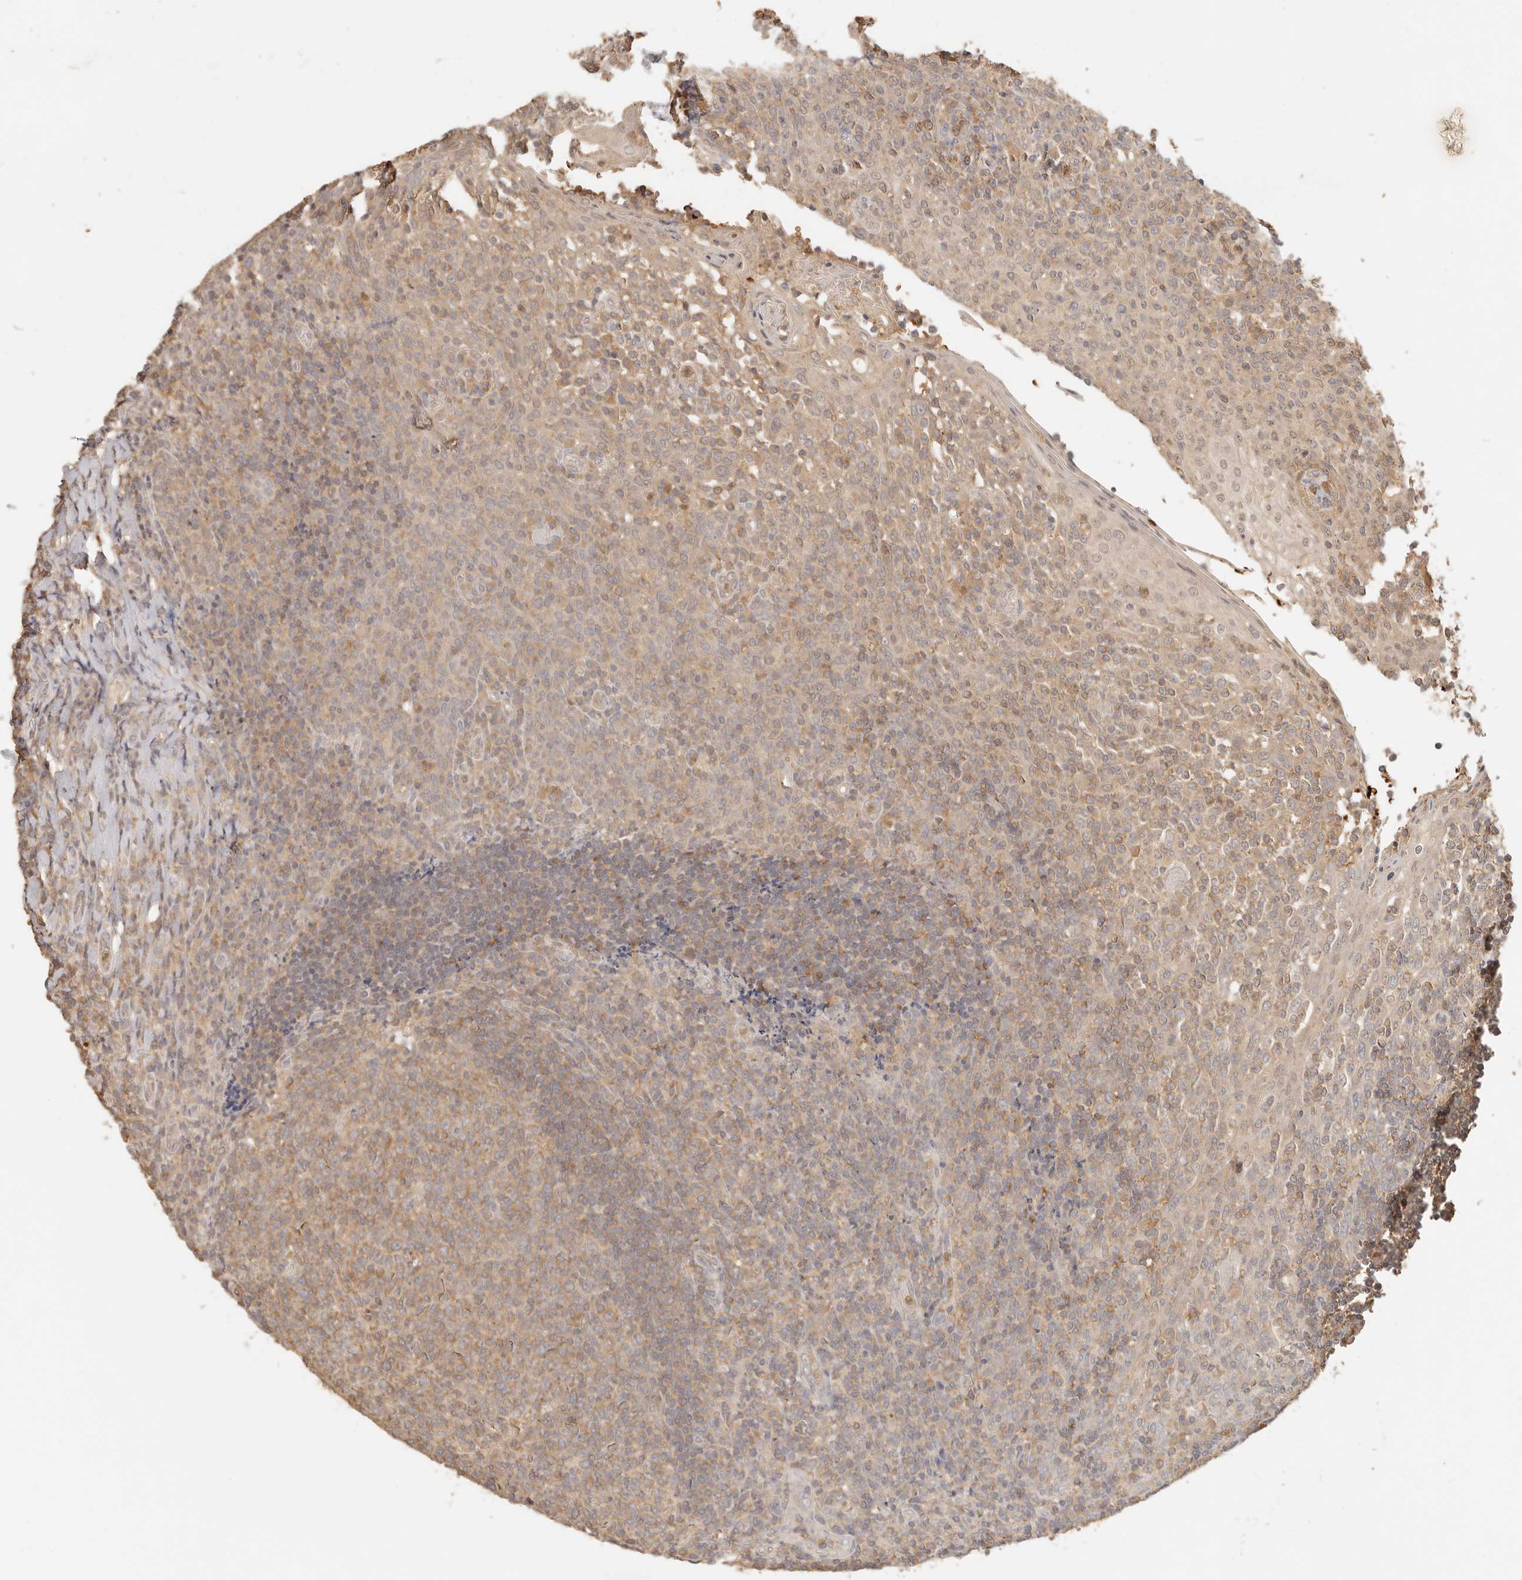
{"staining": {"intensity": "moderate", "quantity": "25%-75%", "location": "cytoplasmic/membranous"}, "tissue": "tonsil", "cell_type": "Germinal center cells", "image_type": "normal", "snomed": [{"axis": "morphology", "description": "Normal tissue, NOS"}, {"axis": "topography", "description": "Tonsil"}], "caption": "Unremarkable tonsil exhibits moderate cytoplasmic/membranous positivity in approximately 25%-75% of germinal center cells, visualized by immunohistochemistry. (IHC, brightfield microscopy, high magnification).", "gene": "INTS11", "patient": {"sex": "female", "age": 19}}